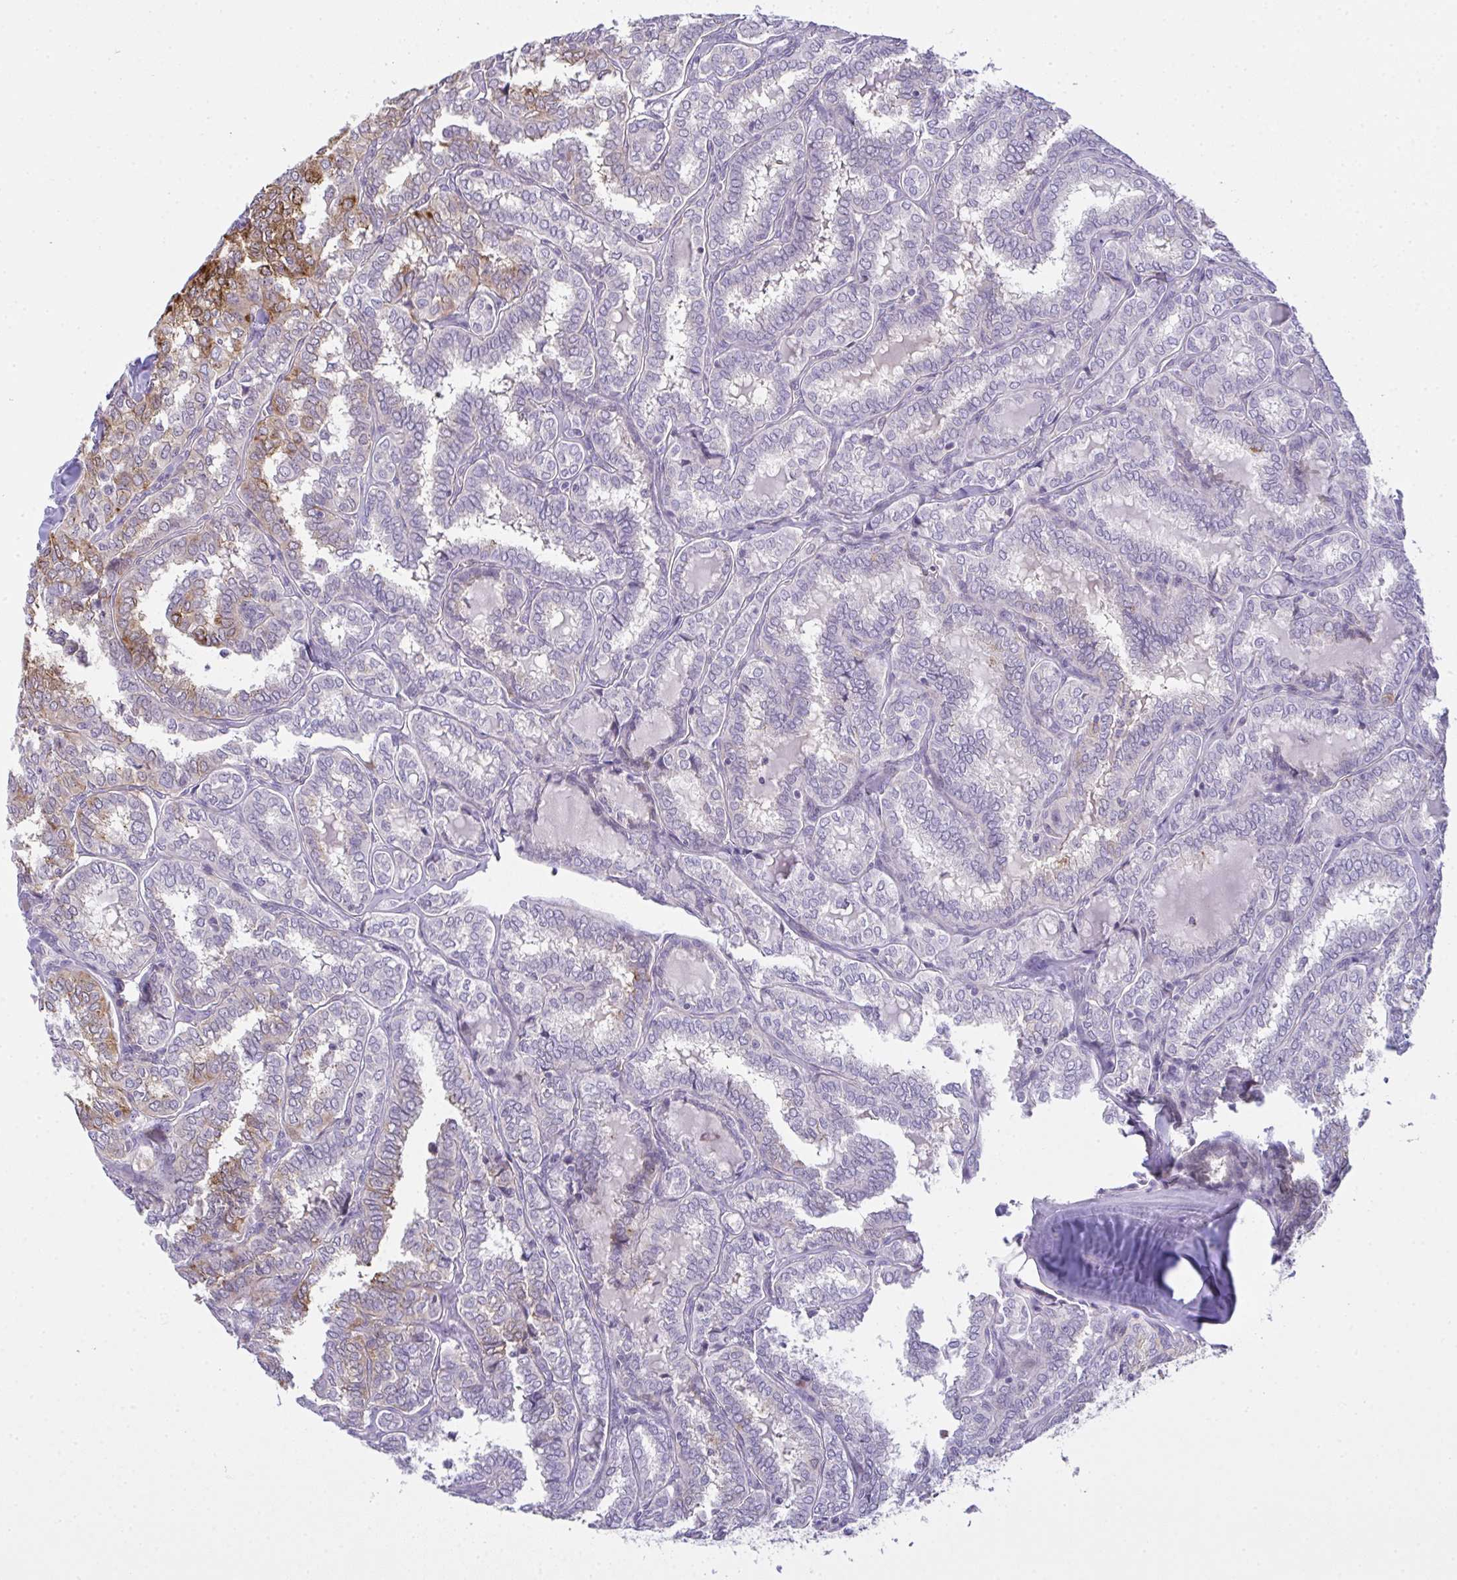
{"staining": {"intensity": "moderate", "quantity": "<25%", "location": "cytoplasmic/membranous"}, "tissue": "thyroid cancer", "cell_type": "Tumor cells", "image_type": "cancer", "snomed": [{"axis": "morphology", "description": "Papillary adenocarcinoma, NOS"}, {"axis": "topography", "description": "Thyroid gland"}], "caption": "Immunohistochemical staining of human thyroid cancer (papillary adenocarcinoma) displays low levels of moderate cytoplasmic/membranous protein expression in approximately <25% of tumor cells.", "gene": "NT5C1A", "patient": {"sex": "female", "age": 30}}